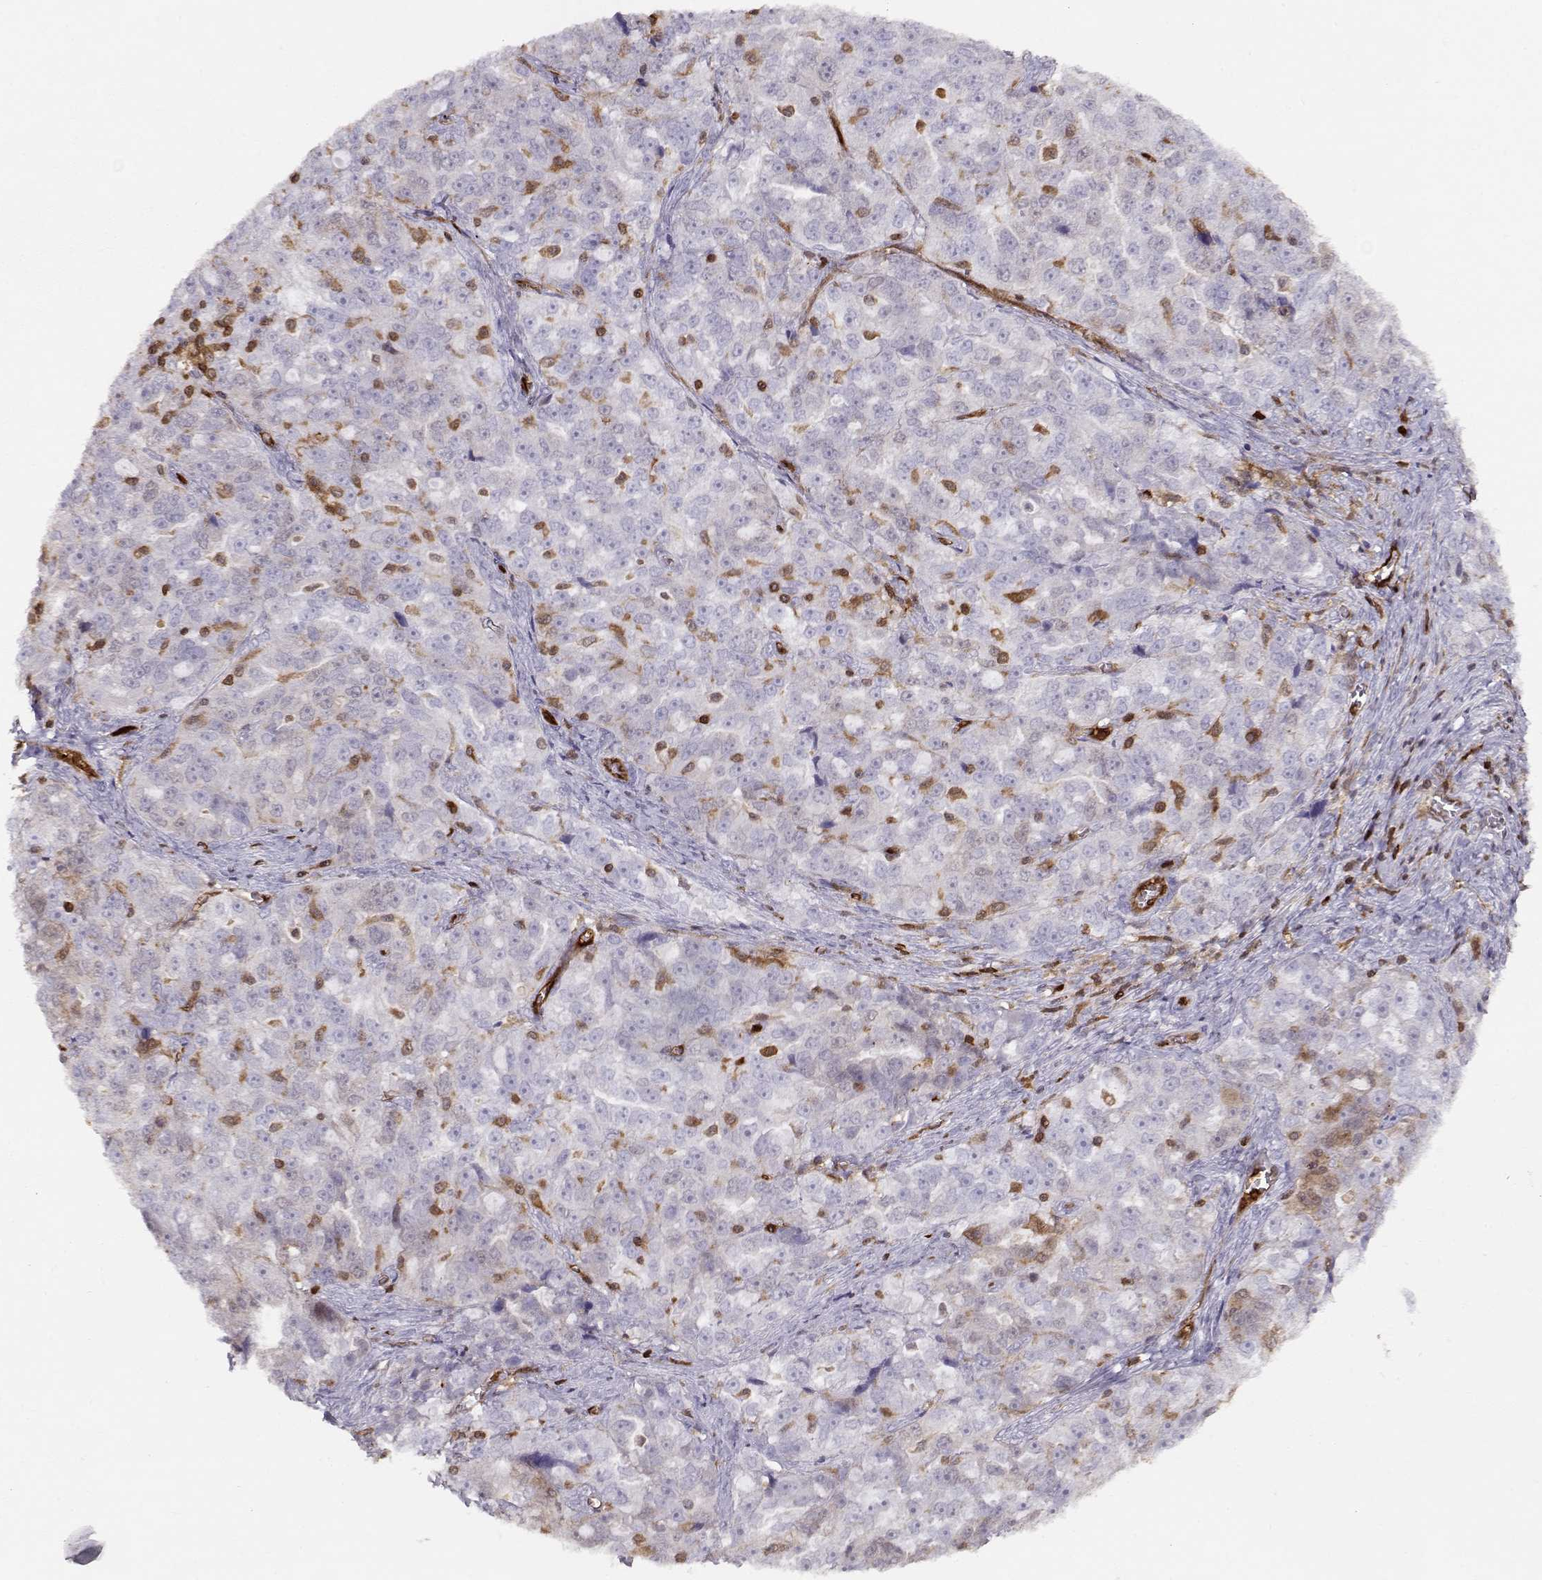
{"staining": {"intensity": "negative", "quantity": "none", "location": "none"}, "tissue": "ovarian cancer", "cell_type": "Tumor cells", "image_type": "cancer", "snomed": [{"axis": "morphology", "description": "Cystadenocarcinoma, serous, NOS"}, {"axis": "topography", "description": "Ovary"}], "caption": "This is a histopathology image of immunohistochemistry staining of ovarian cancer, which shows no positivity in tumor cells.", "gene": "PNP", "patient": {"sex": "female", "age": 51}}